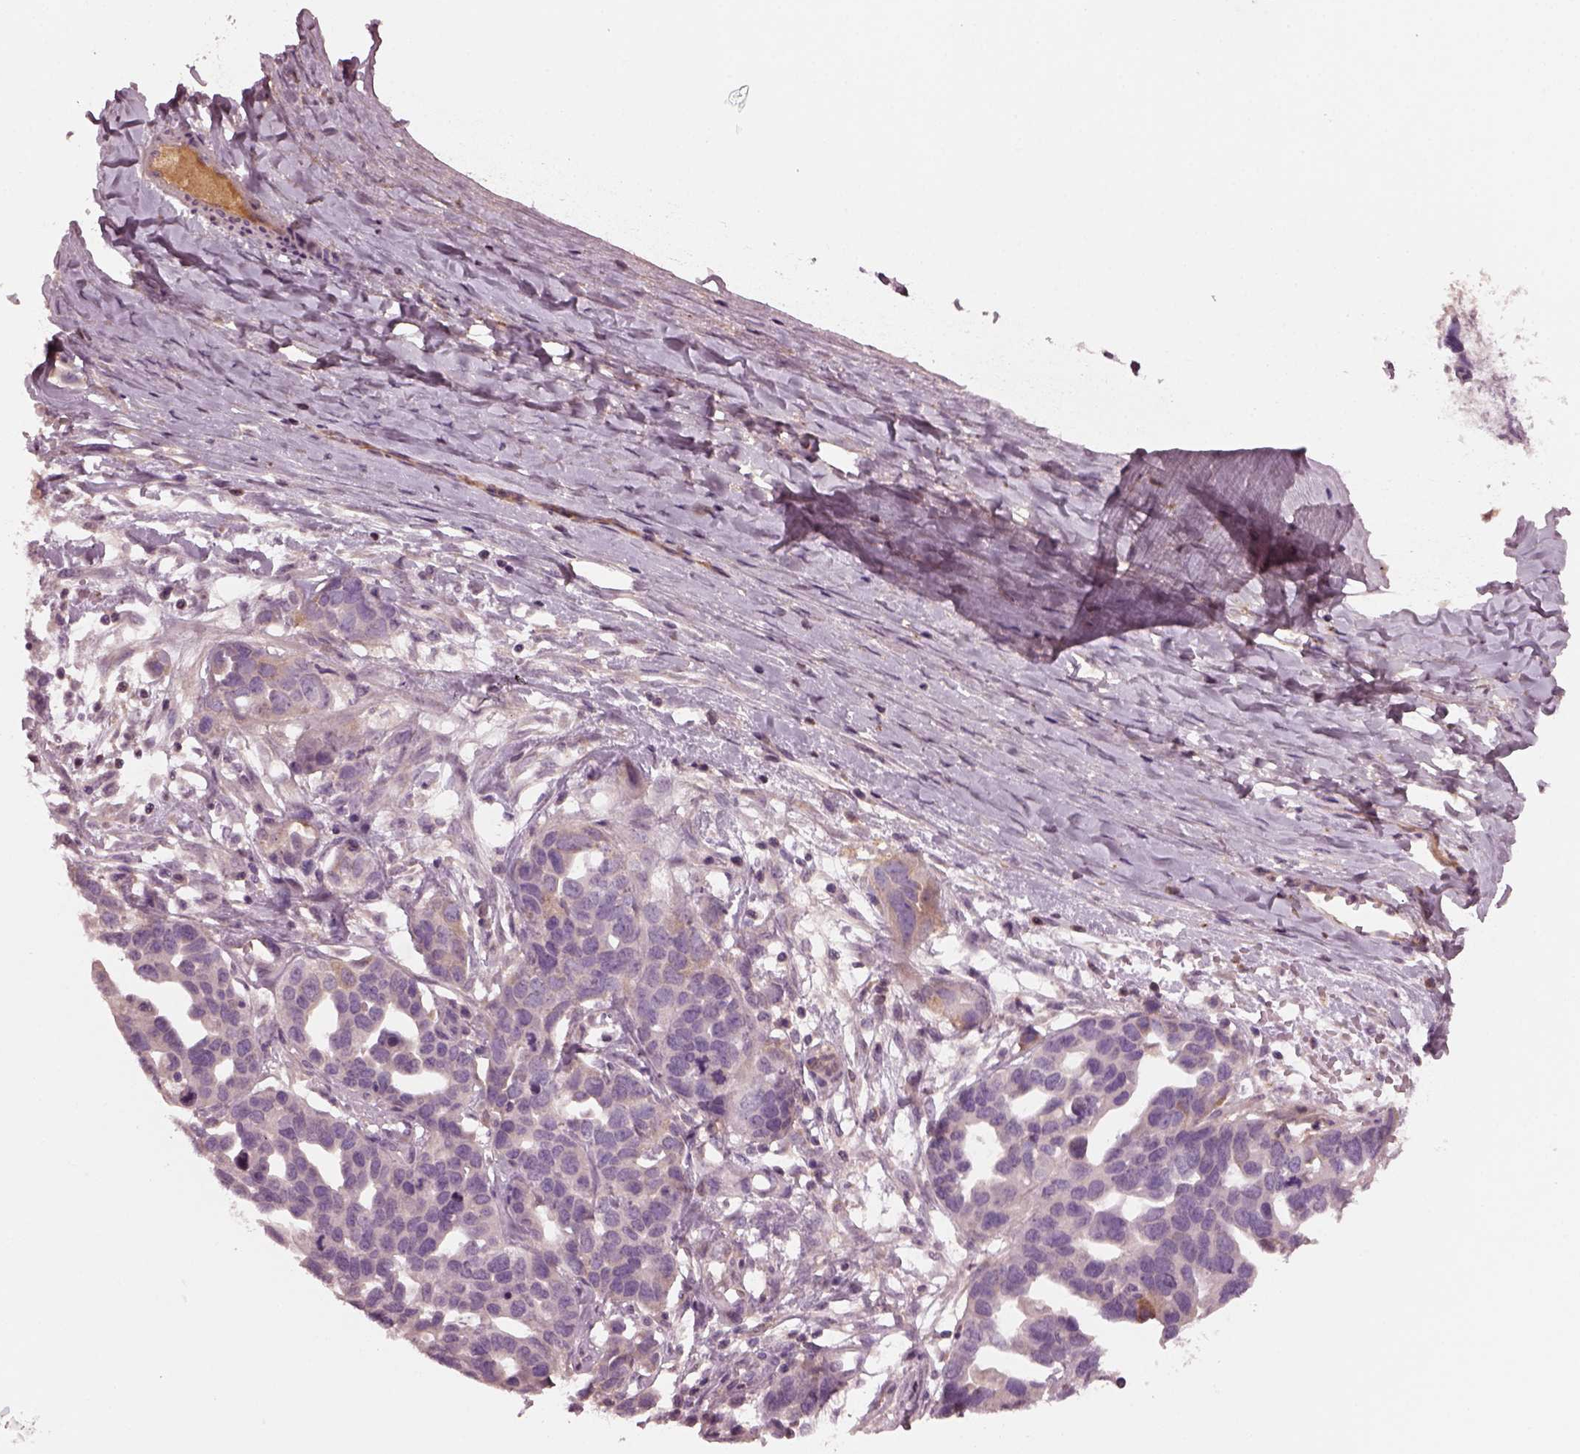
{"staining": {"intensity": "negative", "quantity": "none", "location": "none"}, "tissue": "ovarian cancer", "cell_type": "Tumor cells", "image_type": "cancer", "snomed": [{"axis": "morphology", "description": "Cystadenocarcinoma, serous, NOS"}, {"axis": "topography", "description": "Ovary"}], "caption": "Tumor cells show no significant protein staining in ovarian cancer. The staining was performed using DAB to visualize the protein expression in brown, while the nuclei were stained in blue with hematoxylin (Magnification: 20x).", "gene": "PORCN", "patient": {"sex": "female", "age": 54}}